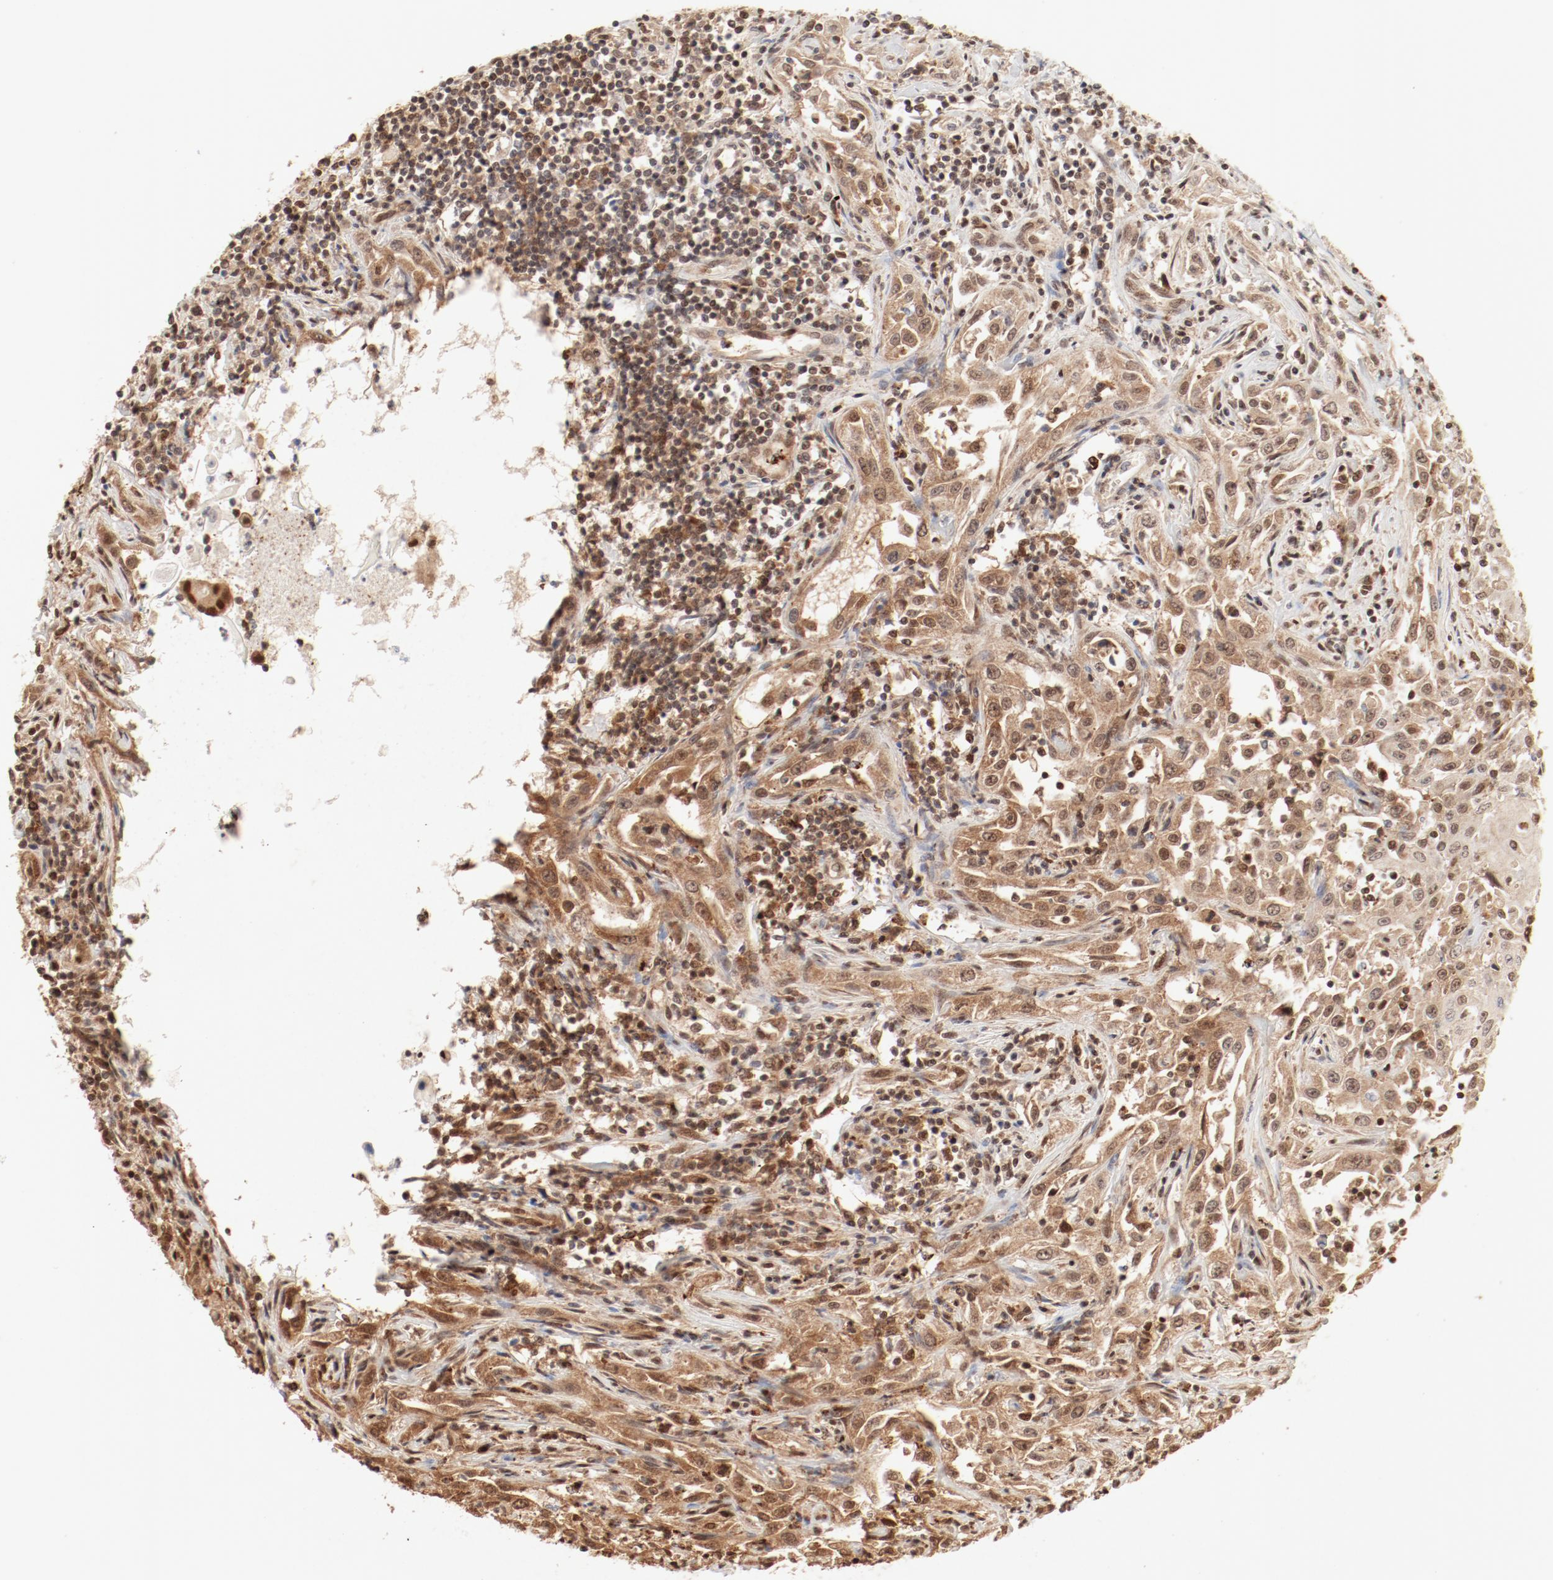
{"staining": {"intensity": "moderate", "quantity": ">75%", "location": "cytoplasmic/membranous"}, "tissue": "head and neck cancer", "cell_type": "Tumor cells", "image_type": "cancer", "snomed": [{"axis": "morphology", "description": "Squamous cell carcinoma, NOS"}, {"axis": "topography", "description": "Oral tissue"}, {"axis": "topography", "description": "Head-Neck"}], "caption": "The photomicrograph exhibits a brown stain indicating the presence of a protein in the cytoplasmic/membranous of tumor cells in head and neck cancer (squamous cell carcinoma). The protein of interest is stained brown, and the nuclei are stained in blue (DAB IHC with brightfield microscopy, high magnification).", "gene": "FAM50A", "patient": {"sex": "female", "age": 76}}